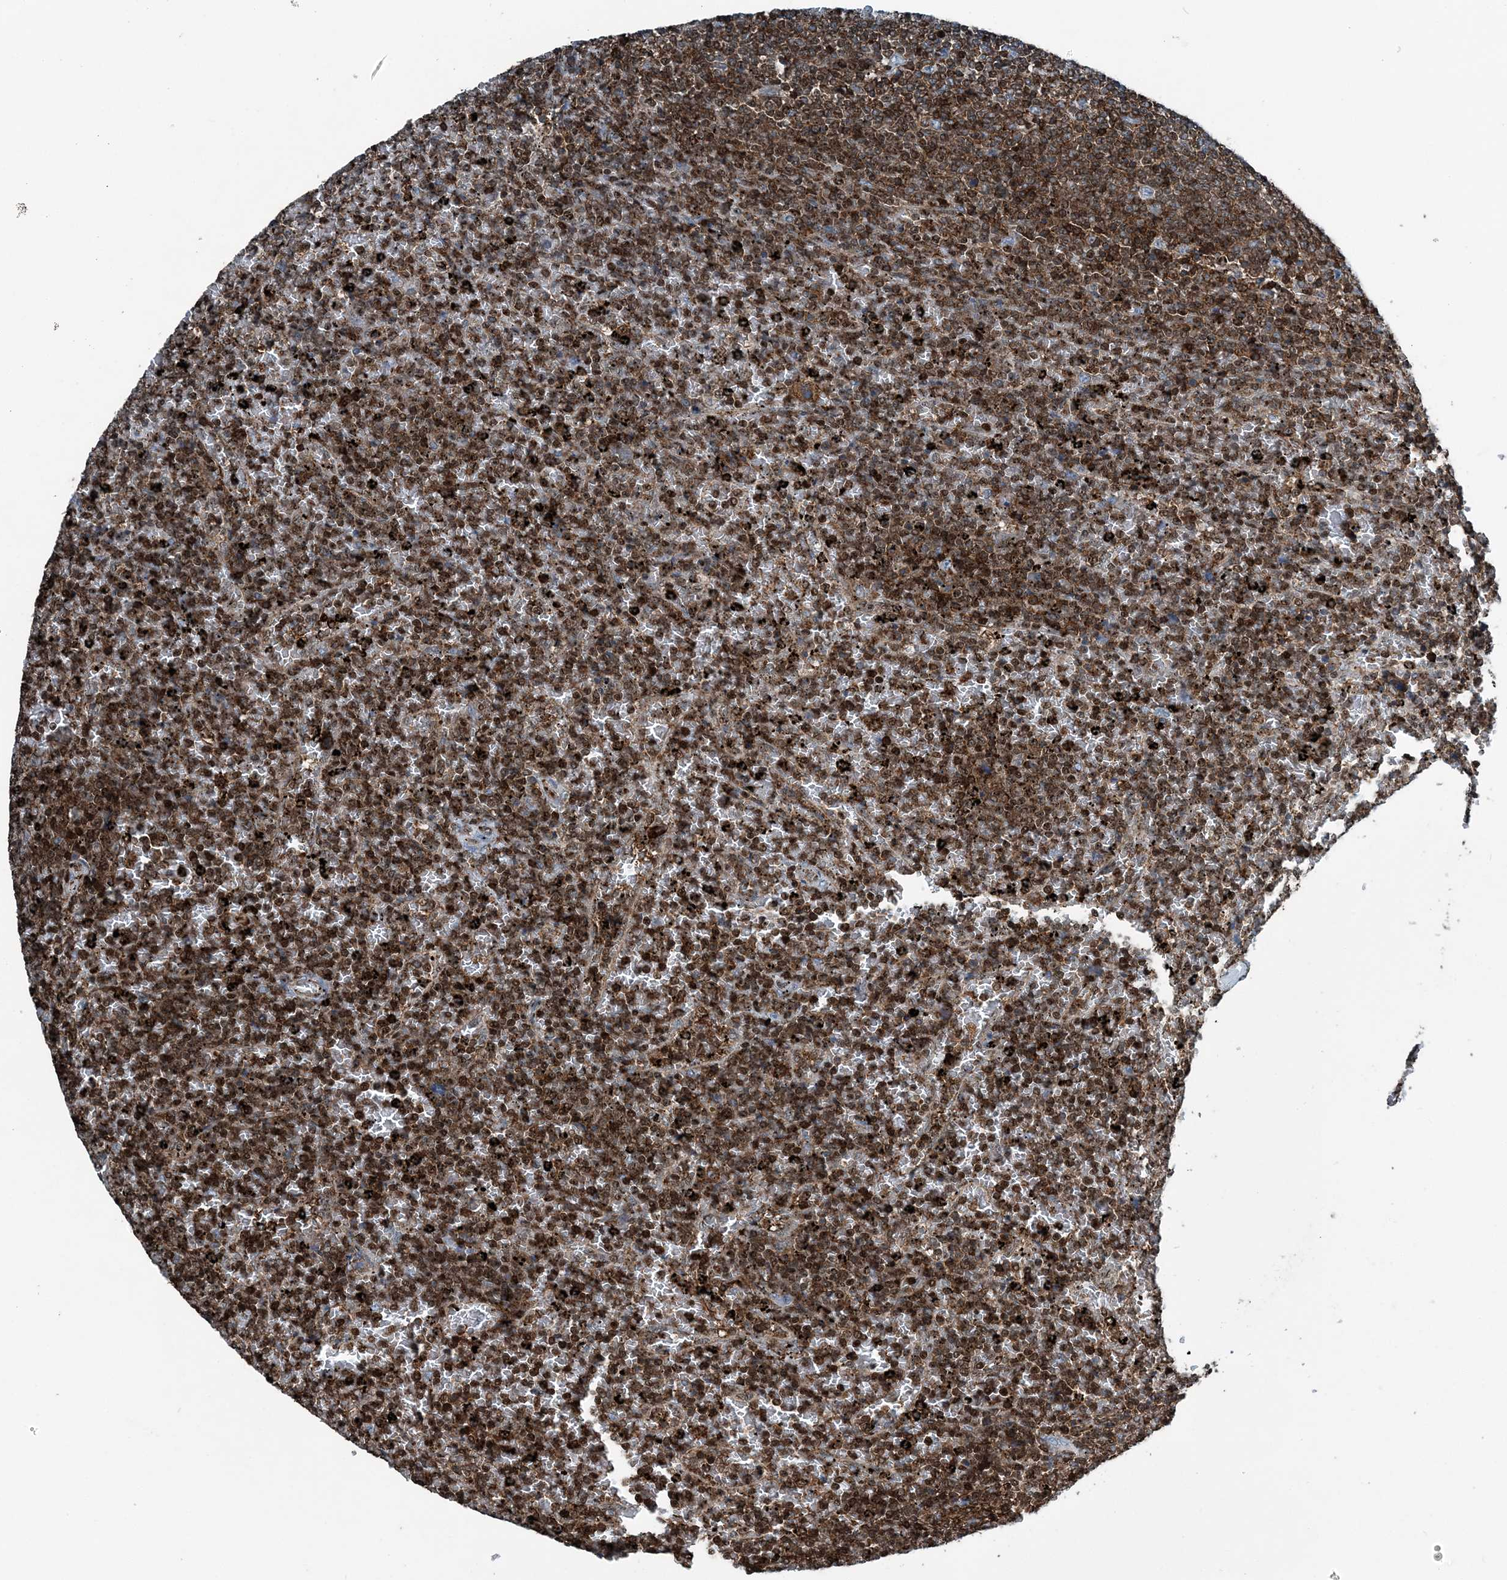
{"staining": {"intensity": "strong", "quantity": ">75%", "location": "cytoplasmic/membranous"}, "tissue": "lymphoma", "cell_type": "Tumor cells", "image_type": "cancer", "snomed": [{"axis": "morphology", "description": "Malignant lymphoma, non-Hodgkin's type, Low grade"}, {"axis": "topography", "description": "Spleen"}], "caption": "IHC of low-grade malignant lymphoma, non-Hodgkin's type demonstrates high levels of strong cytoplasmic/membranous staining in about >75% of tumor cells. The staining was performed using DAB (3,3'-diaminobenzidine), with brown indicating positive protein expression. Nuclei are stained blue with hematoxylin.", "gene": "CFL1", "patient": {"sex": "female", "age": 77}}